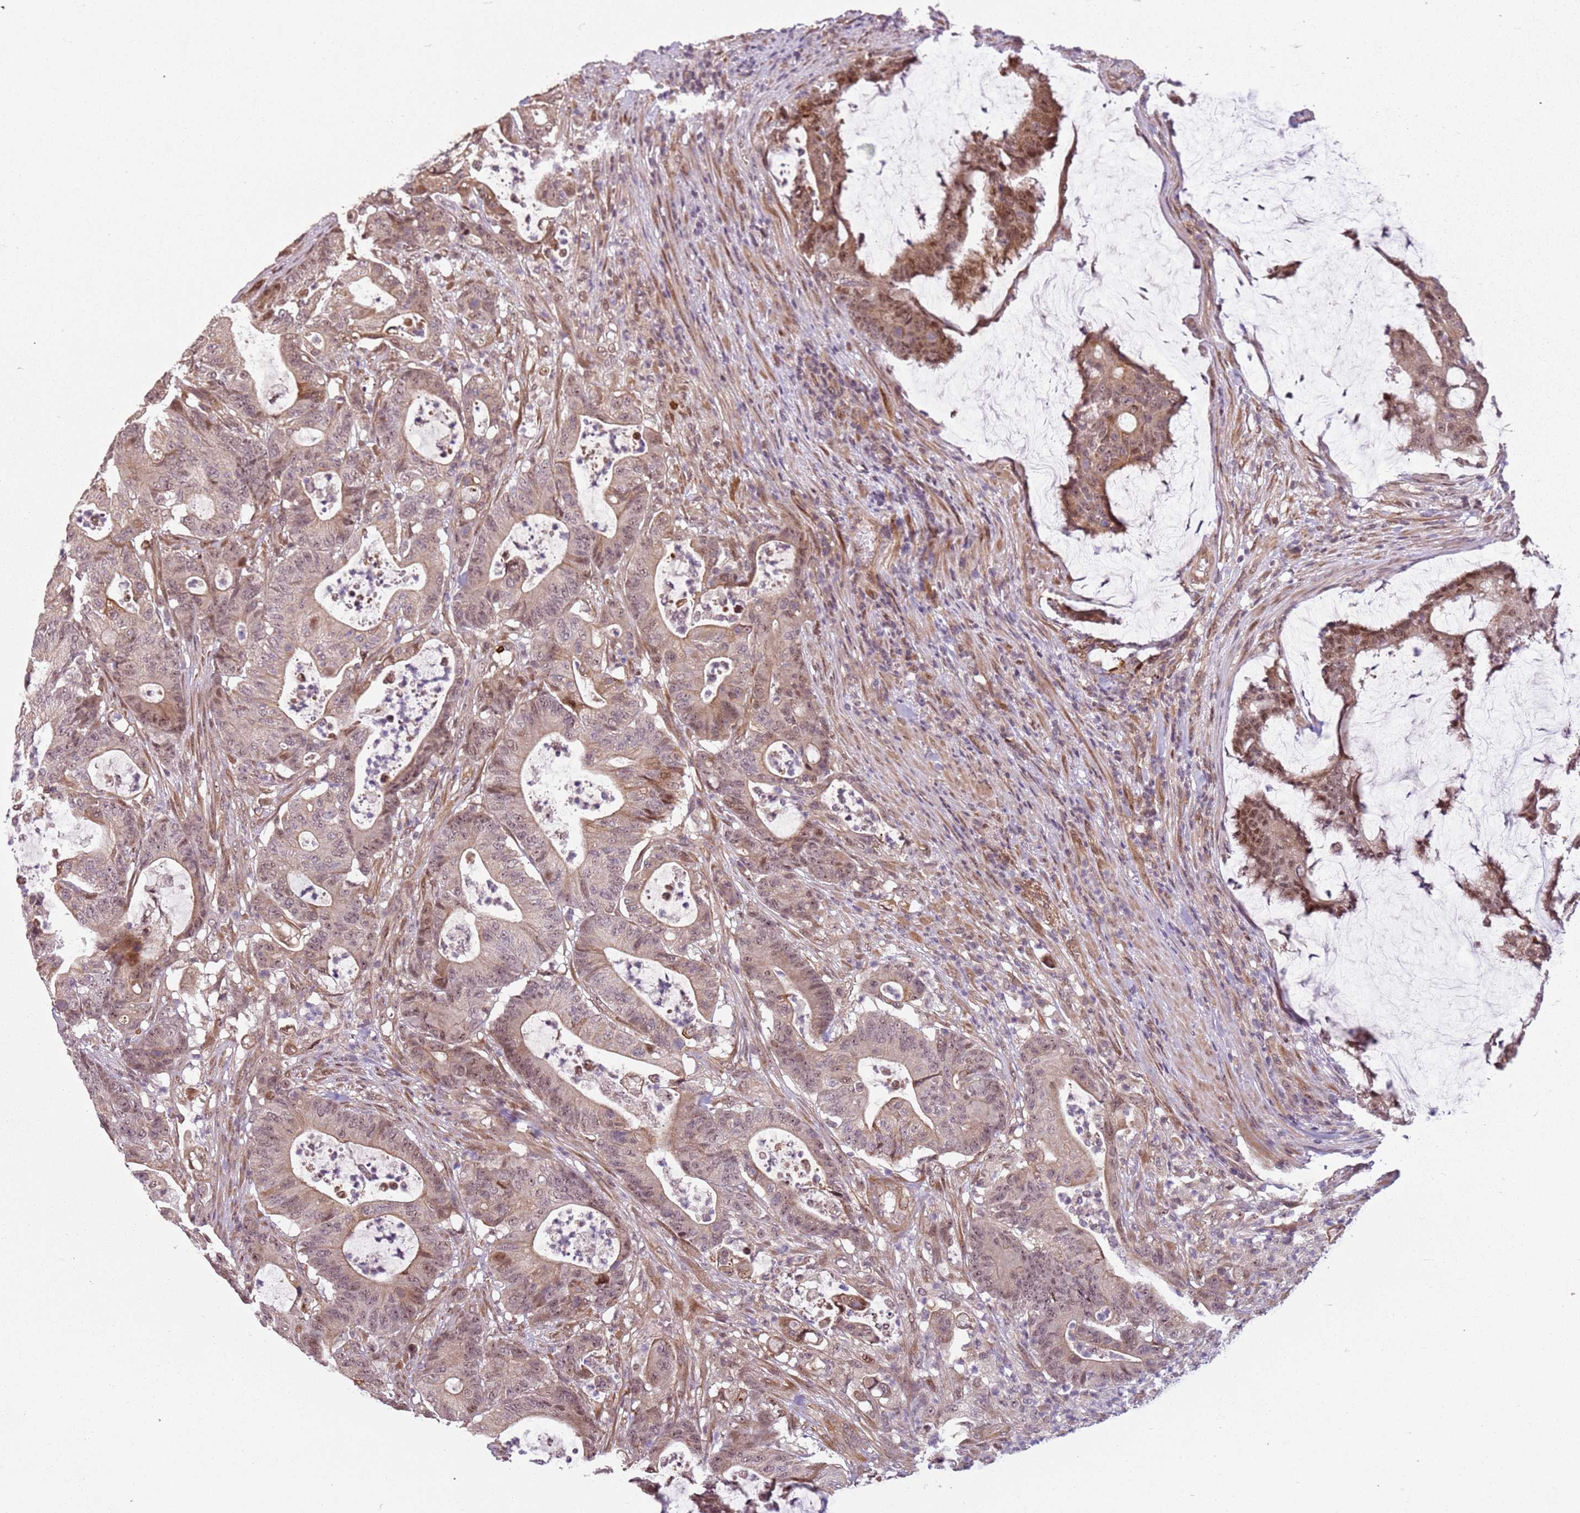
{"staining": {"intensity": "weak", "quantity": "25%-75%", "location": "cytoplasmic/membranous,nuclear"}, "tissue": "colorectal cancer", "cell_type": "Tumor cells", "image_type": "cancer", "snomed": [{"axis": "morphology", "description": "Adenocarcinoma, NOS"}, {"axis": "topography", "description": "Colon"}], "caption": "Tumor cells exhibit low levels of weak cytoplasmic/membranous and nuclear expression in approximately 25%-75% of cells in human colorectal adenocarcinoma.", "gene": "CHURC1", "patient": {"sex": "female", "age": 84}}